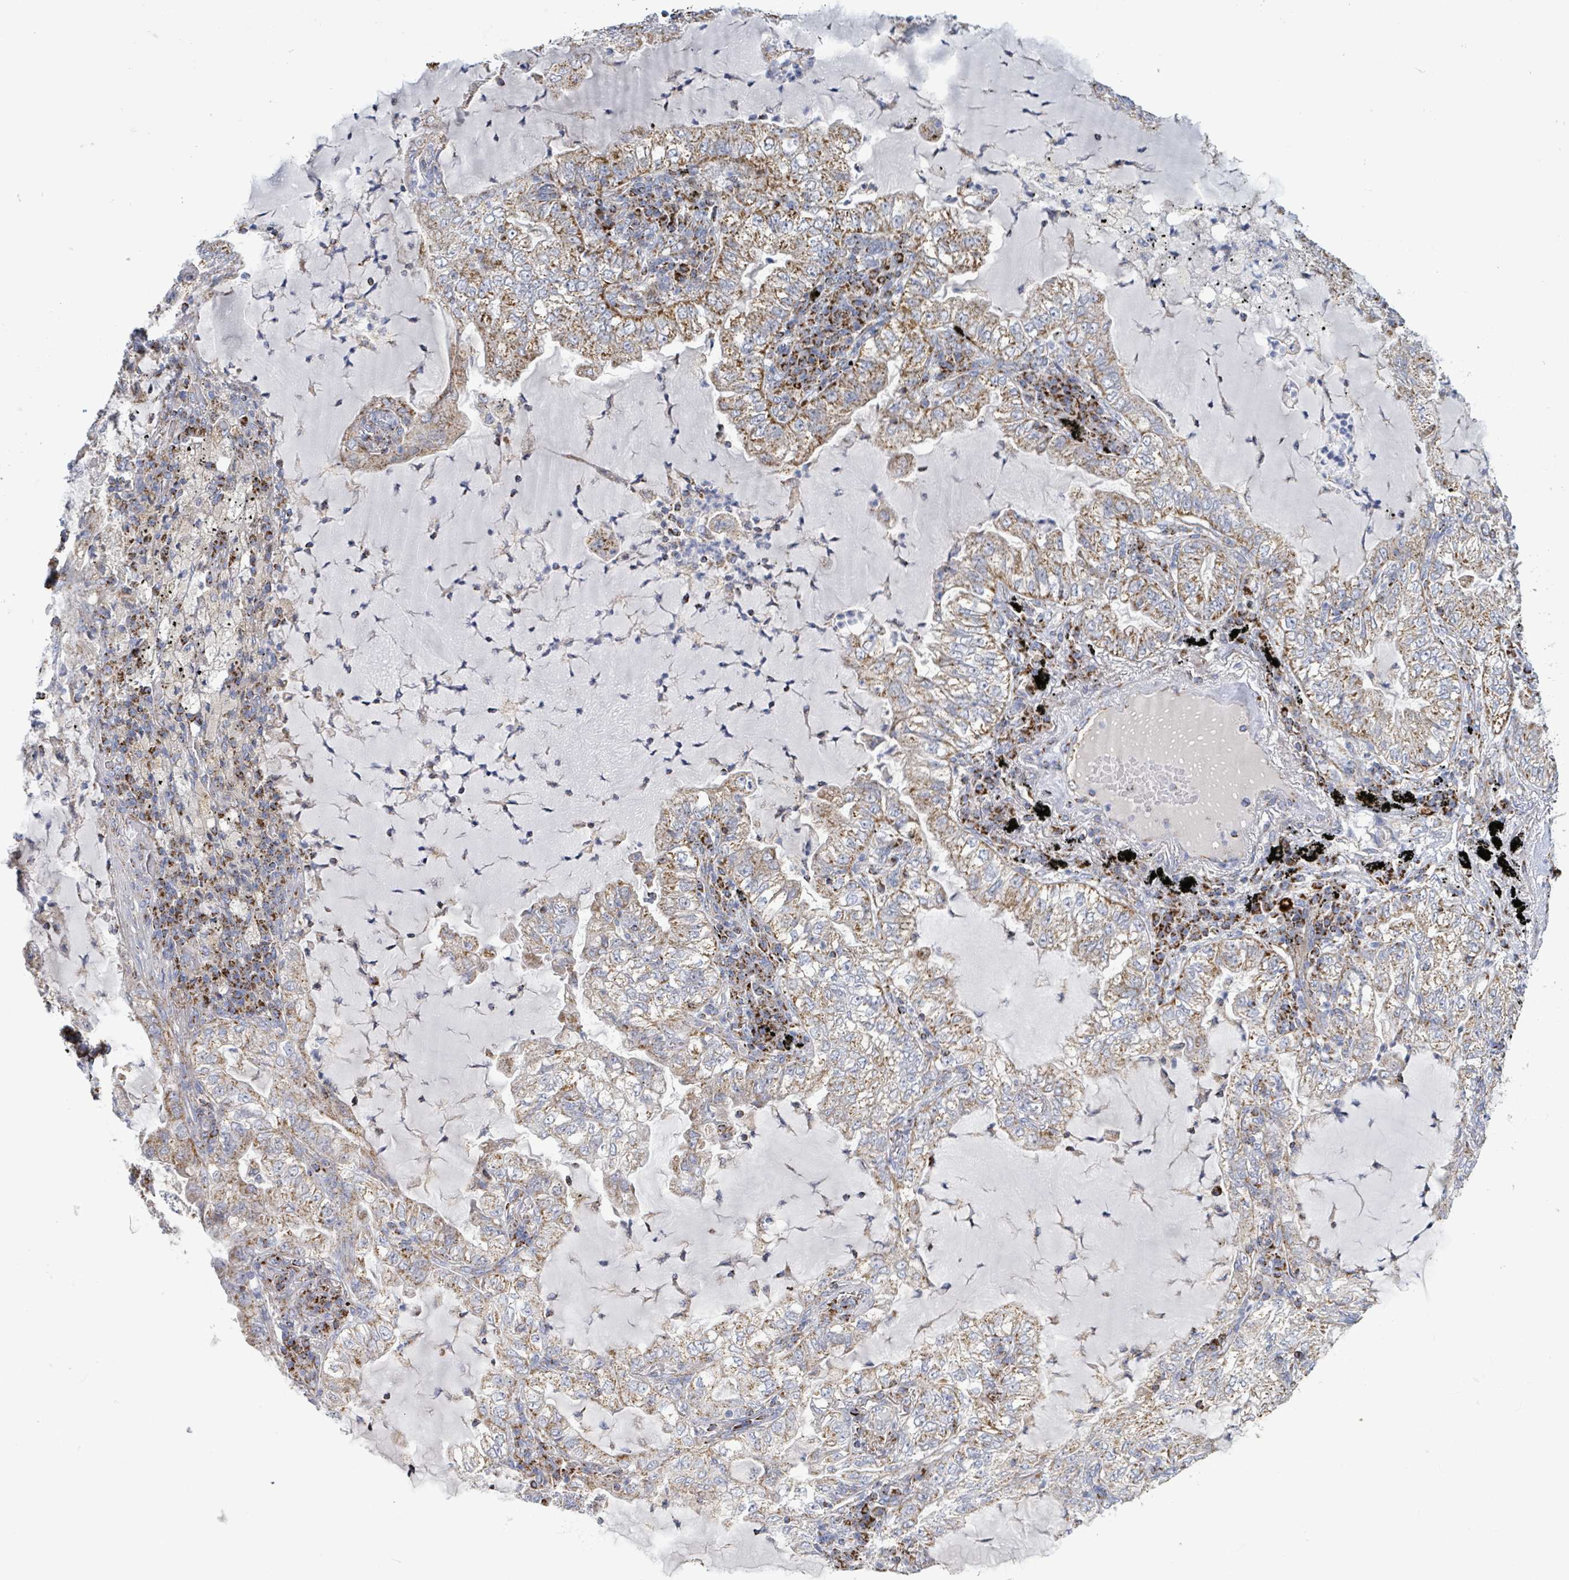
{"staining": {"intensity": "moderate", "quantity": ">75%", "location": "cytoplasmic/membranous"}, "tissue": "lung cancer", "cell_type": "Tumor cells", "image_type": "cancer", "snomed": [{"axis": "morphology", "description": "Adenocarcinoma, NOS"}, {"axis": "topography", "description": "Lung"}], "caption": "Lung adenocarcinoma stained with DAB (3,3'-diaminobenzidine) immunohistochemistry demonstrates medium levels of moderate cytoplasmic/membranous positivity in approximately >75% of tumor cells.", "gene": "SUCLG2", "patient": {"sex": "female", "age": 73}}